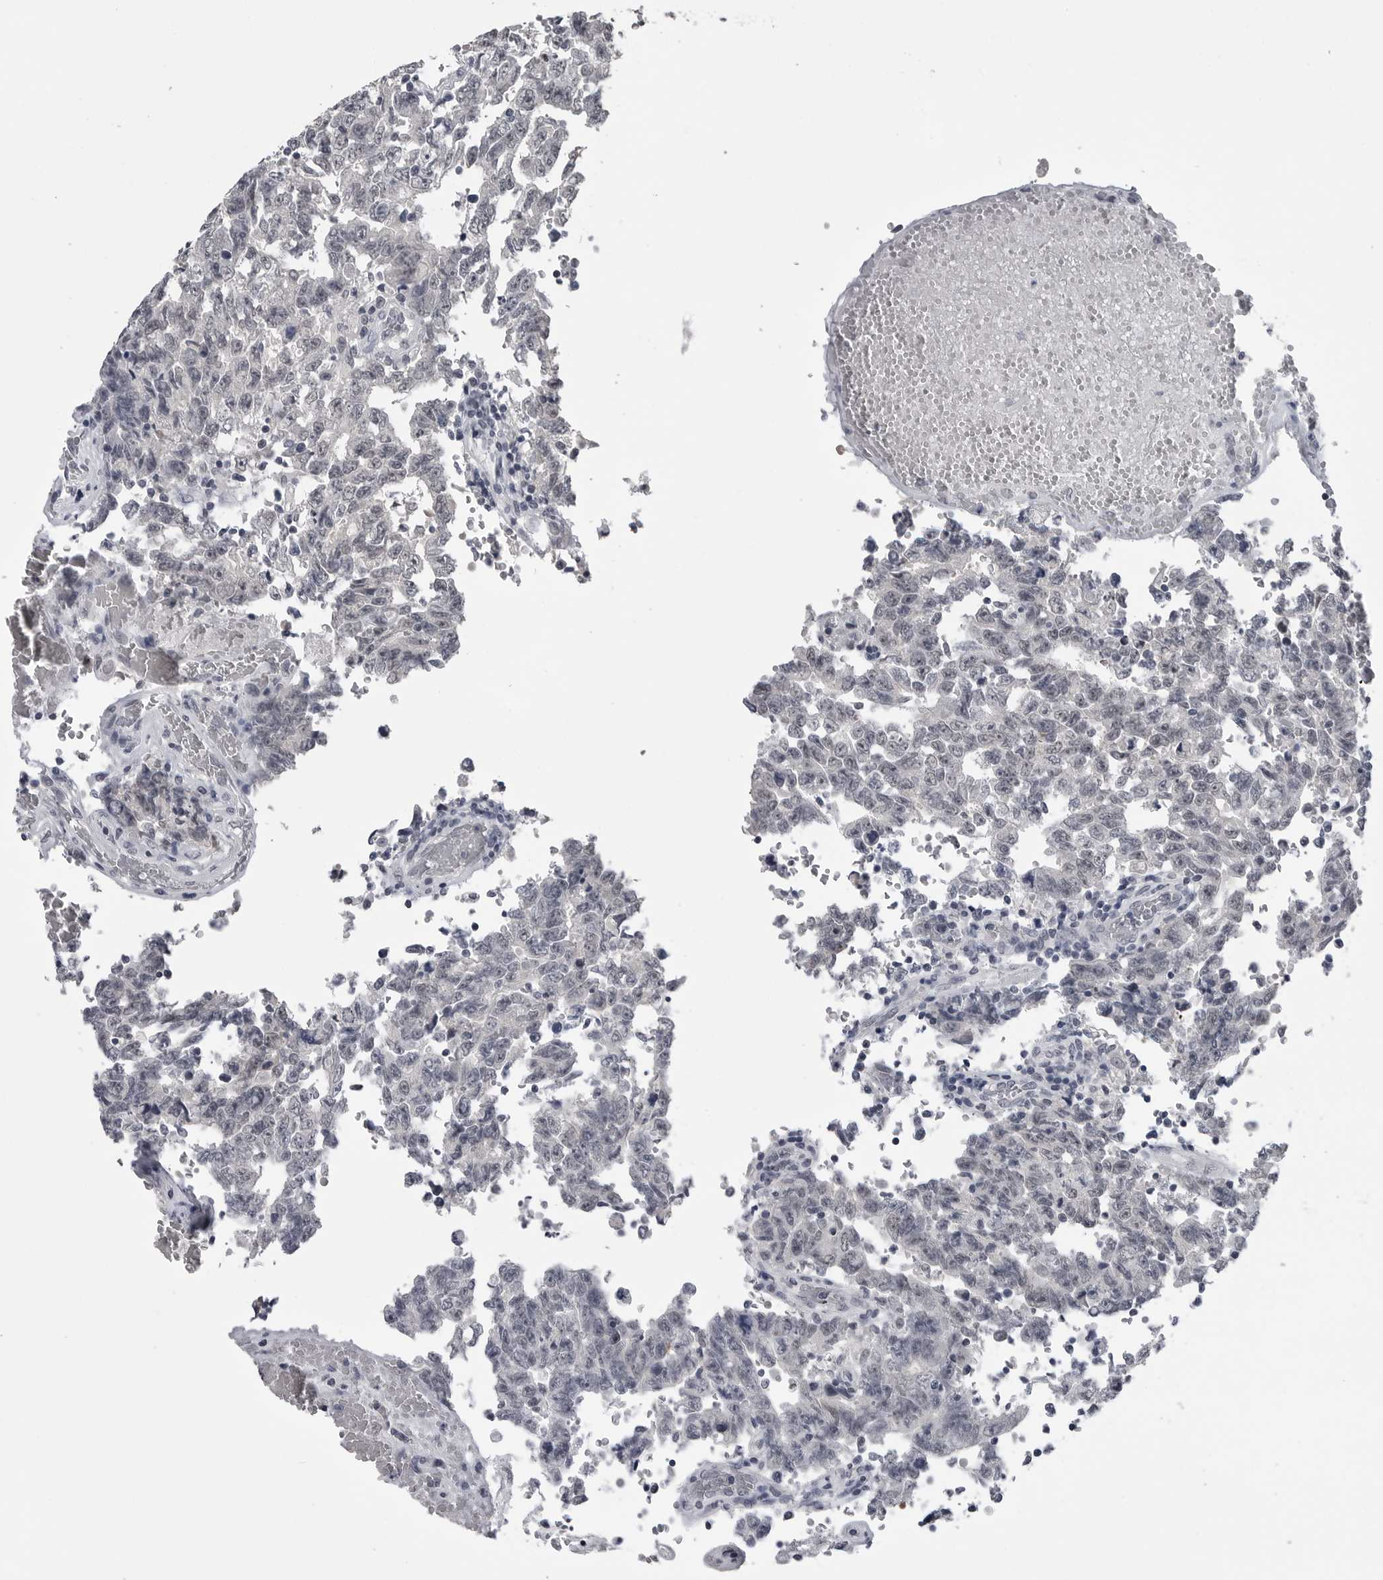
{"staining": {"intensity": "negative", "quantity": "none", "location": "none"}, "tissue": "testis cancer", "cell_type": "Tumor cells", "image_type": "cancer", "snomed": [{"axis": "morphology", "description": "Carcinoma, Embryonal, NOS"}, {"axis": "topography", "description": "Testis"}], "caption": "Immunohistochemical staining of testis embryonal carcinoma shows no significant expression in tumor cells. The staining was performed using DAB to visualize the protein expression in brown, while the nuclei were stained in blue with hematoxylin (Magnification: 20x).", "gene": "DLG2", "patient": {"sex": "male", "age": 26}}